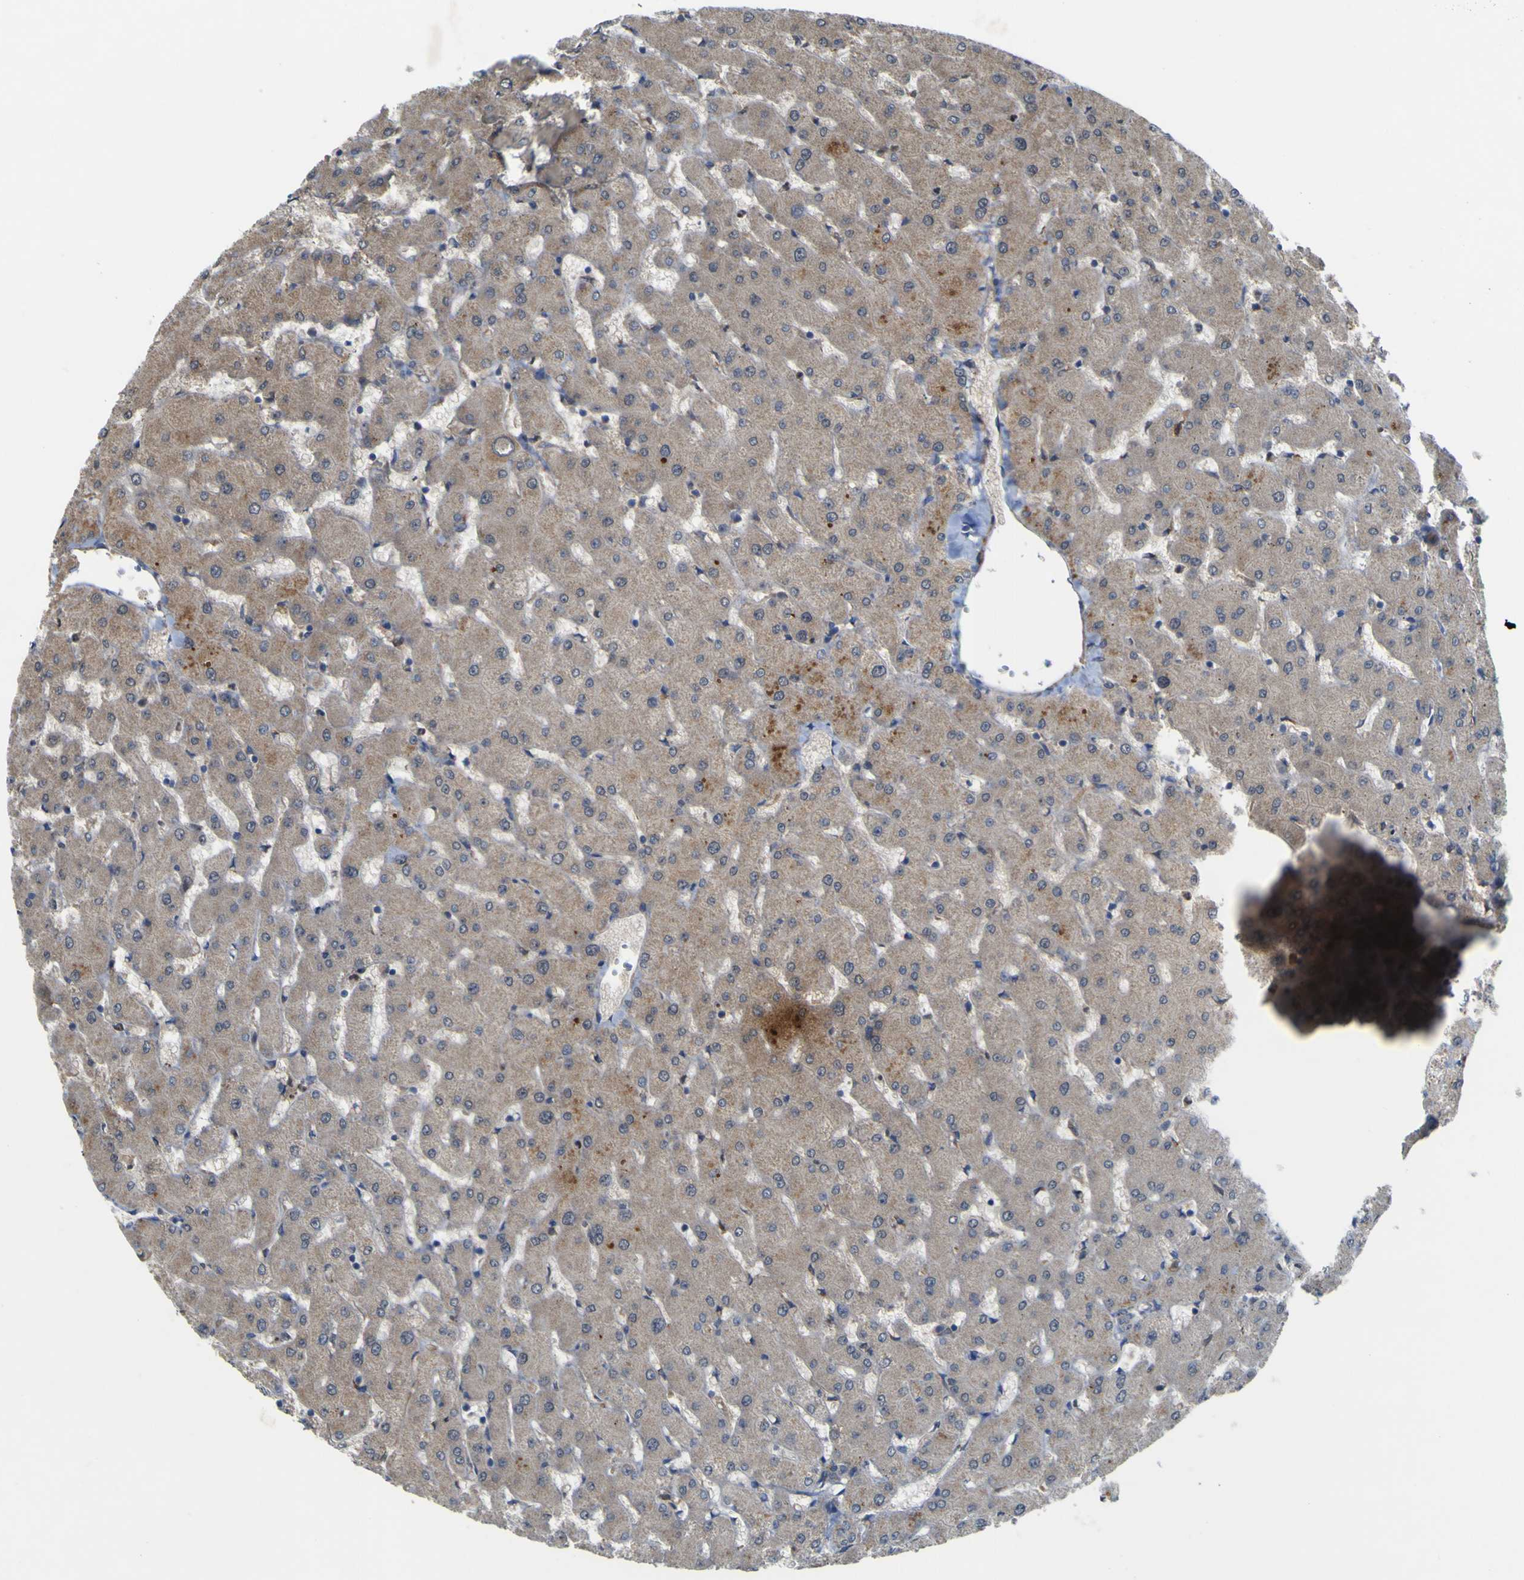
{"staining": {"intensity": "weak", "quantity": "<25%", "location": "cytoplasmic/membranous"}, "tissue": "liver", "cell_type": "Cholangiocytes", "image_type": "normal", "snomed": [{"axis": "morphology", "description": "Normal tissue, NOS"}, {"axis": "topography", "description": "Liver"}], "caption": "The image shows no significant staining in cholangiocytes of liver.", "gene": "IRAK2", "patient": {"sex": "female", "age": 63}}